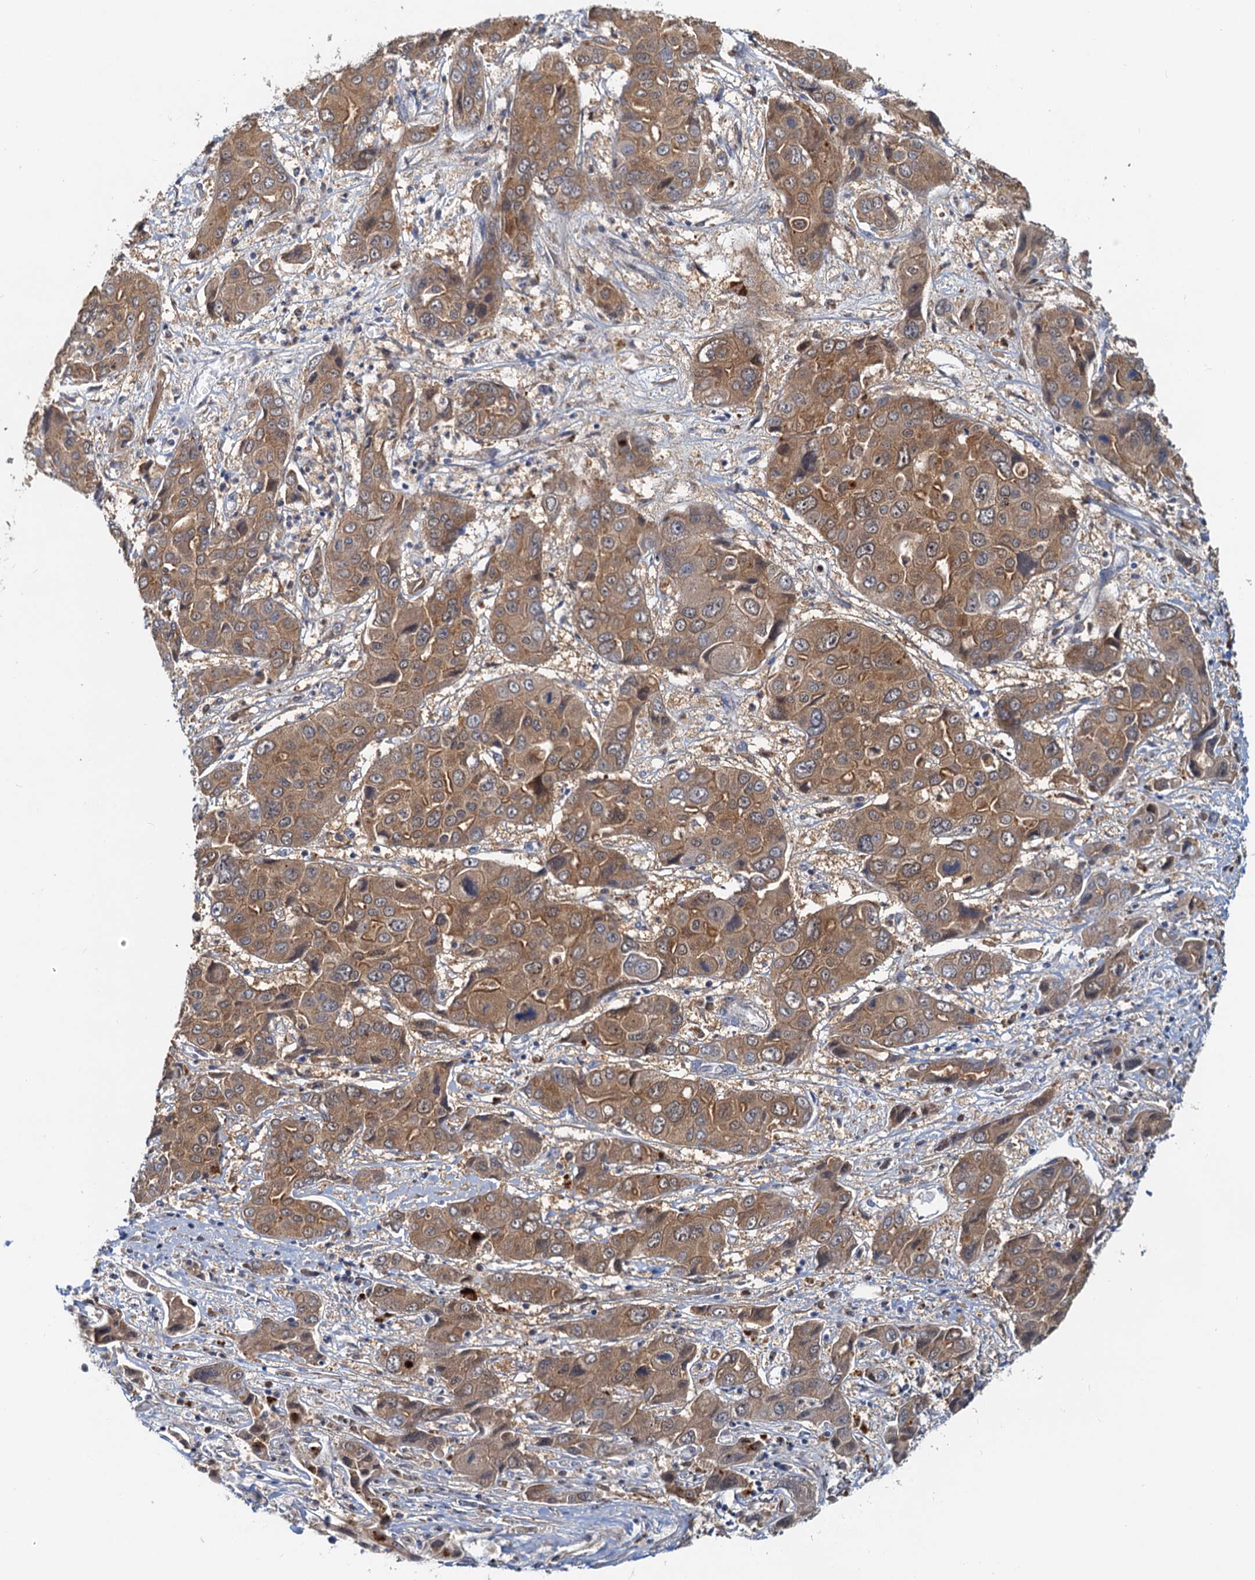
{"staining": {"intensity": "moderate", "quantity": ">75%", "location": "cytoplasmic/membranous"}, "tissue": "liver cancer", "cell_type": "Tumor cells", "image_type": "cancer", "snomed": [{"axis": "morphology", "description": "Cholangiocarcinoma"}, {"axis": "topography", "description": "Liver"}], "caption": "Human liver cancer (cholangiocarcinoma) stained for a protein (brown) displays moderate cytoplasmic/membranous positive staining in approximately >75% of tumor cells.", "gene": "TOLLIP", "patient": {"sex": "male", "age": 67}}